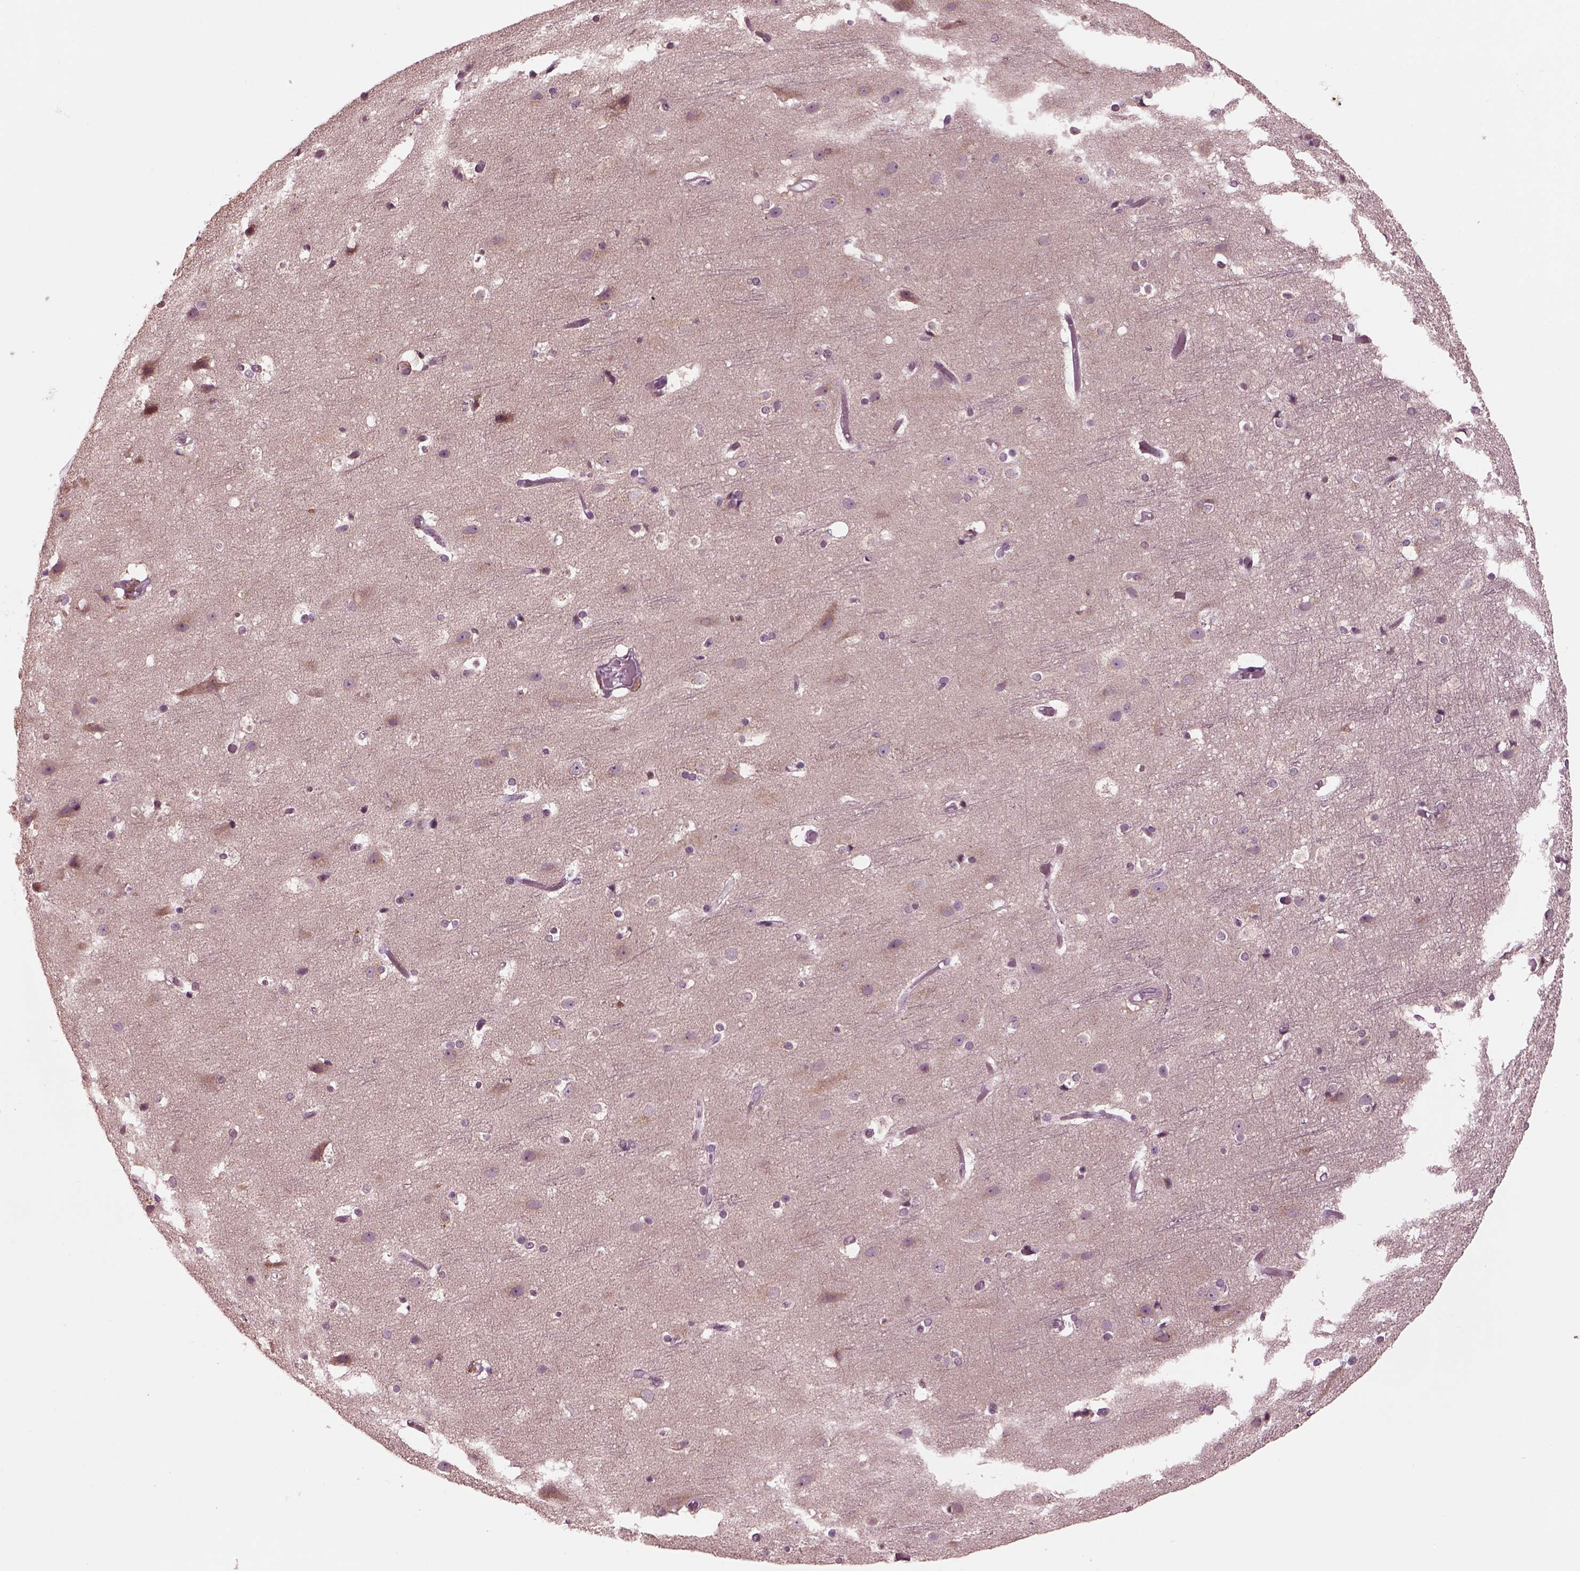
{"staining": {"intensity": "negative", "quantity": "none", "location": "none"}, "tissue": "cerebral cortex", "cell_type": "Endothelial cells", "image_type": "normal", "snomed": [{"axis": "morphology", "description": "Normal tissue, NOS"}, {"axis": "topography", "description": "Cerebral cortex"}], "caption": "High power microscopy micrograph of an immunohistochemistry histopathology image of benign cerebral cortex, revealing no significant positivity in endothelial cells. Brightfield microscopy of IHC stained with DAB (brown) and hematoxylin (blue), captured at high magnification.", "gene": "CLCN4", "patient": {"sex": "female", "age": 52}}